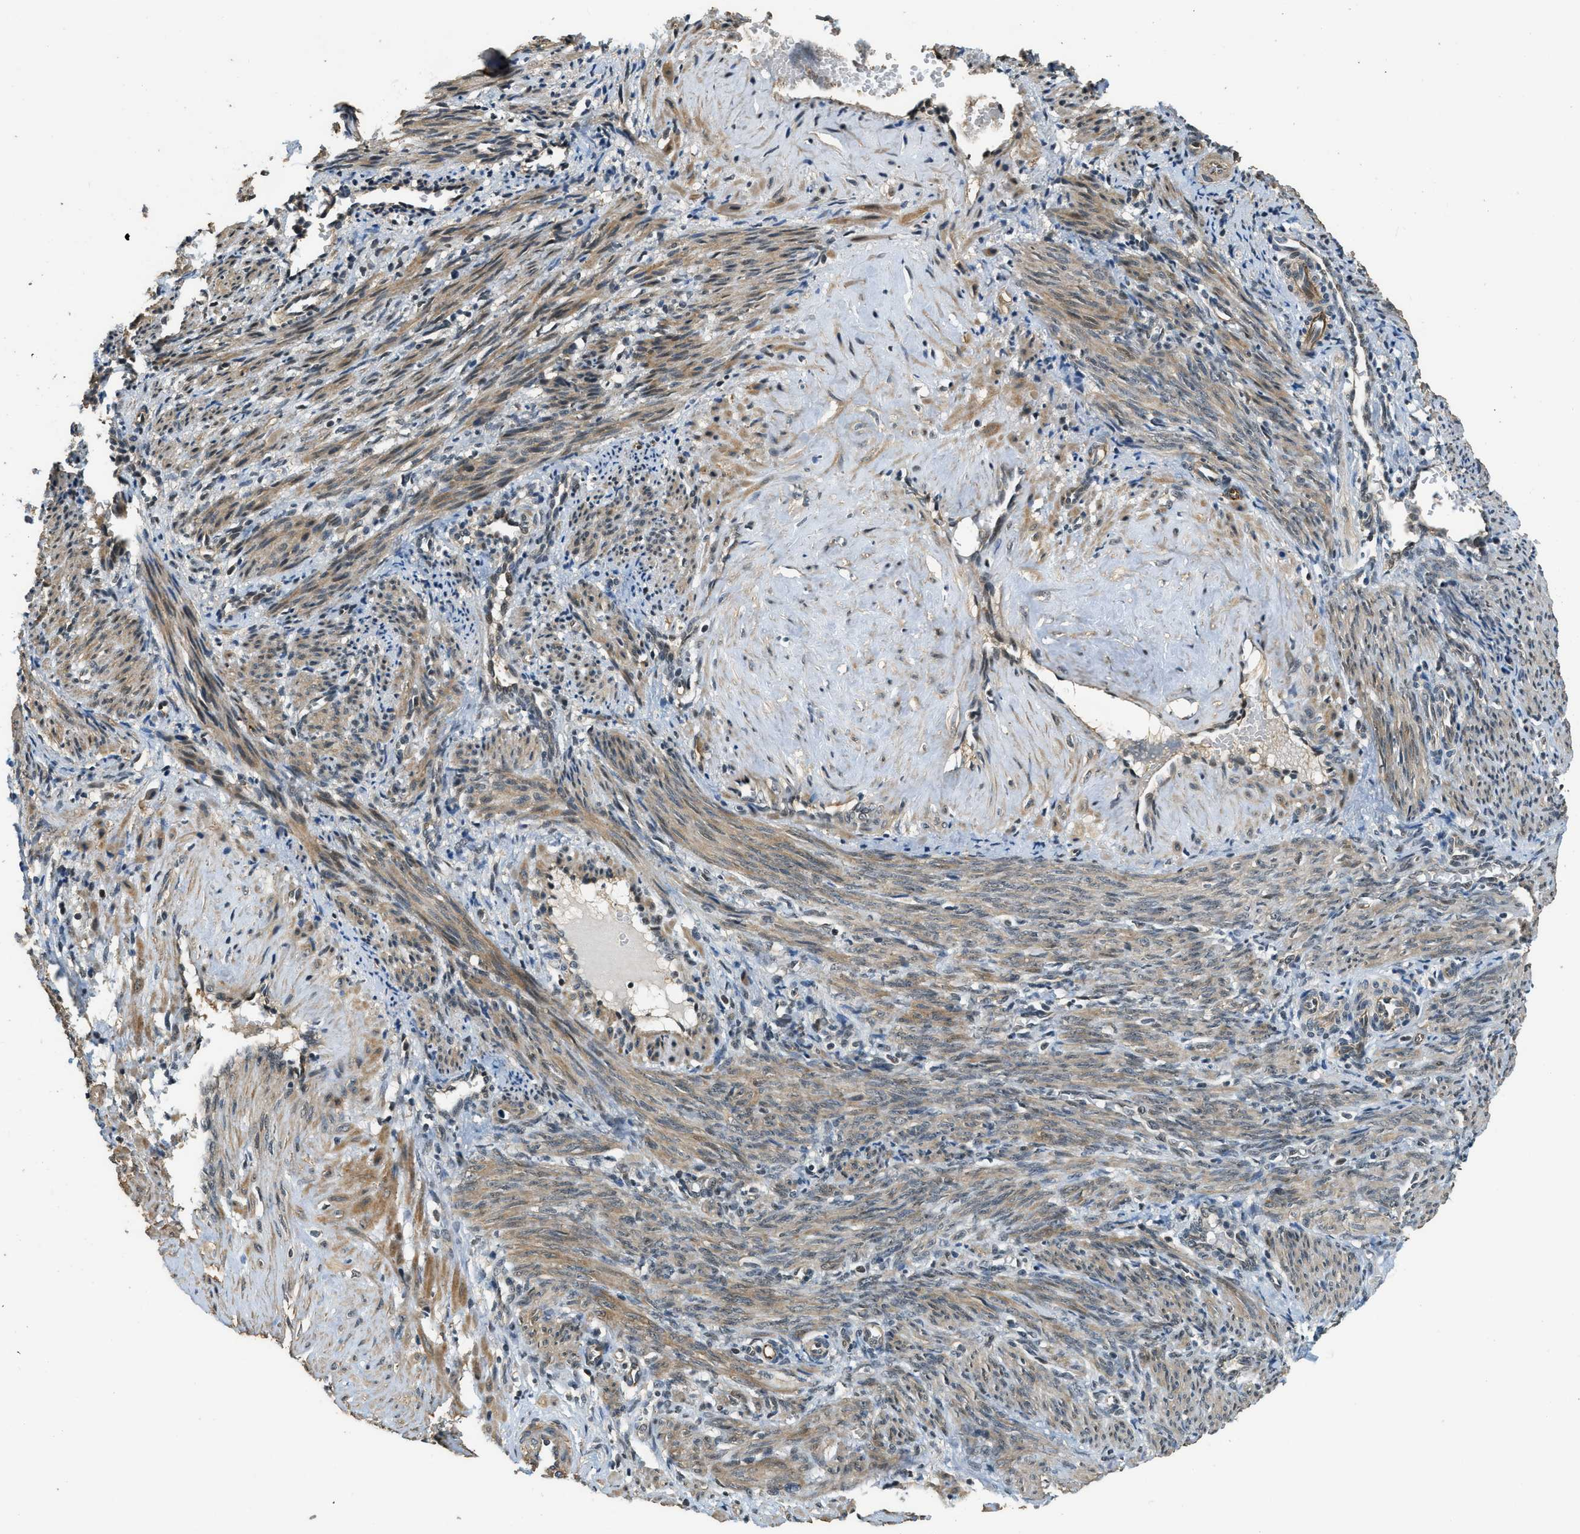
{"staining": {"intensity": "moderate", "quantity": ">75%", "location": "cytoplasmic/membranous"}, "tissue": "smooth muscle", "cell_type": "Smooth muscle cells", "image_type": "normal", "snomed": [{"axis": "morphology", "description": "Normal tissue, NOS"}, {"axis": "topography", "description": "Endometrium"}], "caption": "Smooth muscle cells exhibit medium levels of moderate cytoplasmic/membranous positivity in about >75% of cells in unremarkable smooth muscle. The staining was performed using DAB (3,3'-diaminobenzidine), with brown indicating positive protein expression. Nuclei are stained blue with hematoxylin.", "gene": "MED21", "patient": {"sex": "female", "age": 33}}